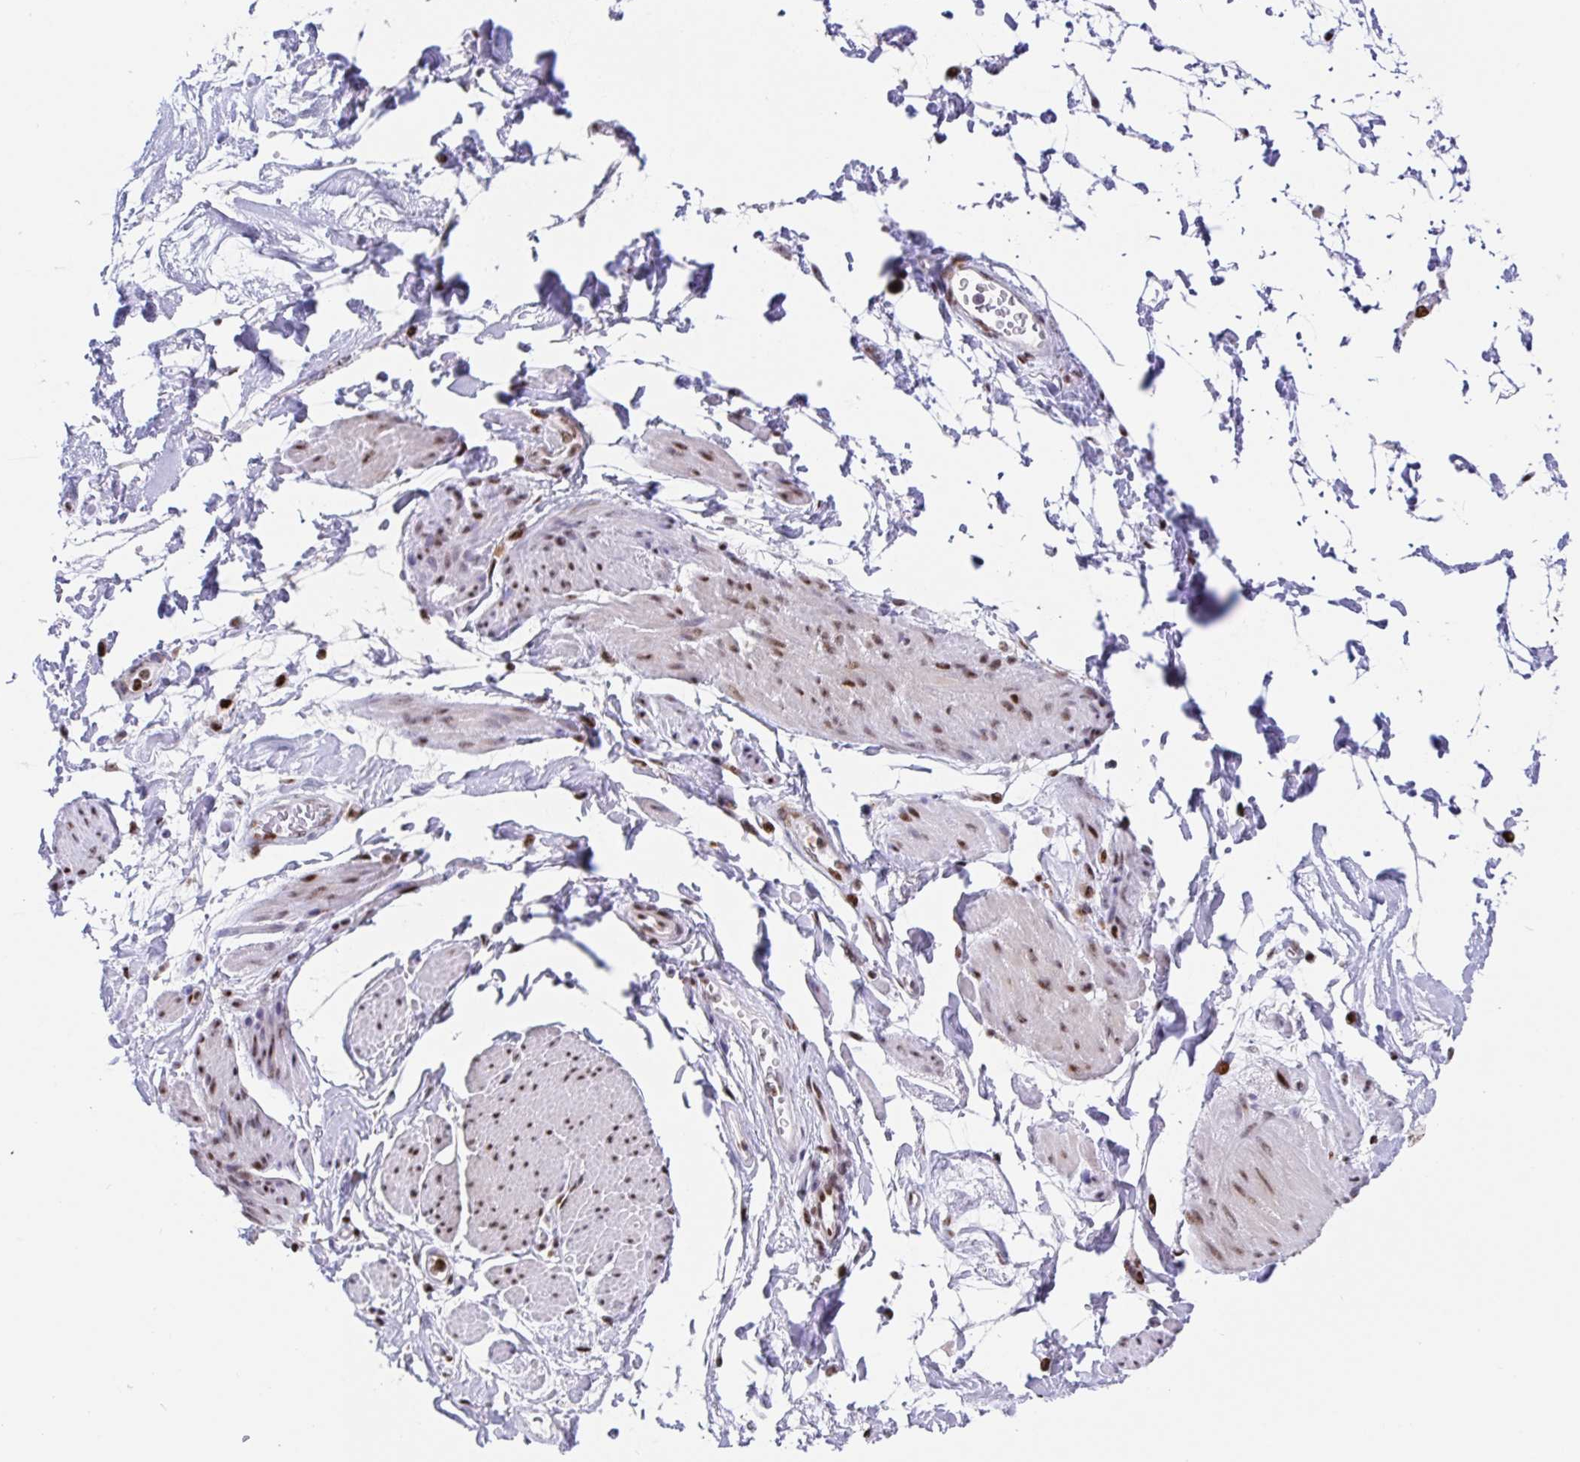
{"staining": {"intensity": "negative", "quantity": "none", "location": "none"}, "tissue": "adipose tissue", "cell_type": "Adipocytes", "image_type": "normal", "snomed": [{"axis": "morphology", "description": "Normal tissue, NOS"}, {"axis": "topography", "description": "Urinary bladder"}, {"axis": "topography", "description": "Peripheral nerve tissue"}], "caption": "The IHC micrograph has no significant staining in adipocytes of adipose tissue. (DAB immunohistochemistry with hematoxylin counter stain).", "gene": "SETD5", "patient": {"sex": "female", "age": 60}}